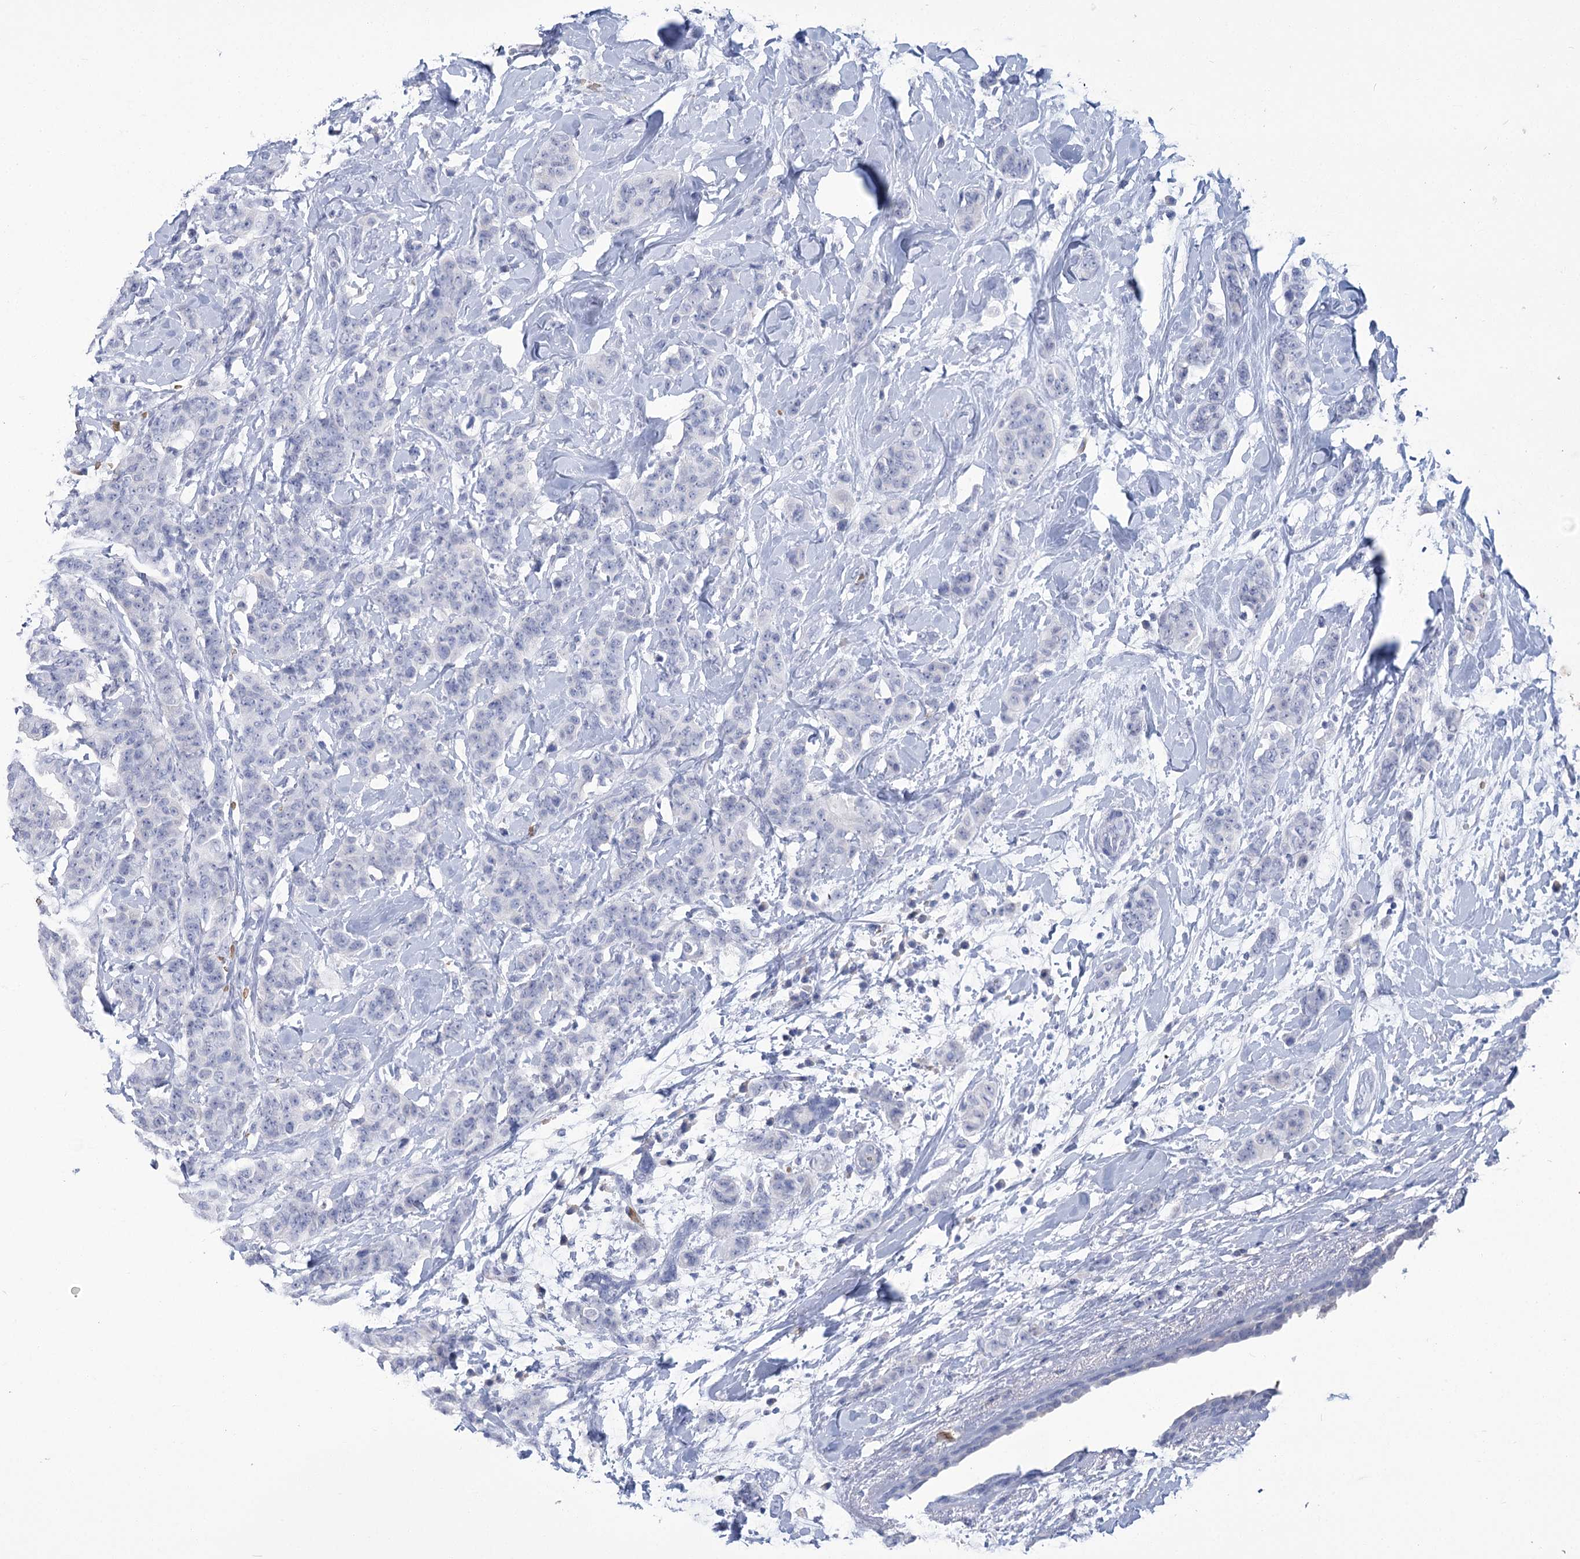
{"staining": {"intensity": "negative", "quantity": "none", "location": "none"}, "tissue": "breast cancer", "cell_type": "Tumor cells", "image_type": "cancer", "snomed": [{"axis": "morphology", "description": "Normal tissue, NOS"}, {"axis": "morphology", "description": "Duct carcinoma"}, {"axis": "topography", "description": "Breast"}], "caption": "IHC photomicrograph of neoplastic tissue: human intraductal carcinoma (breast) stained with DAB (3,3'-diaminobenzidine) reveals no significant protein expression in tumor cells.", "gene": "HBA1", "patient": {"sex": "female", "age": 40}}